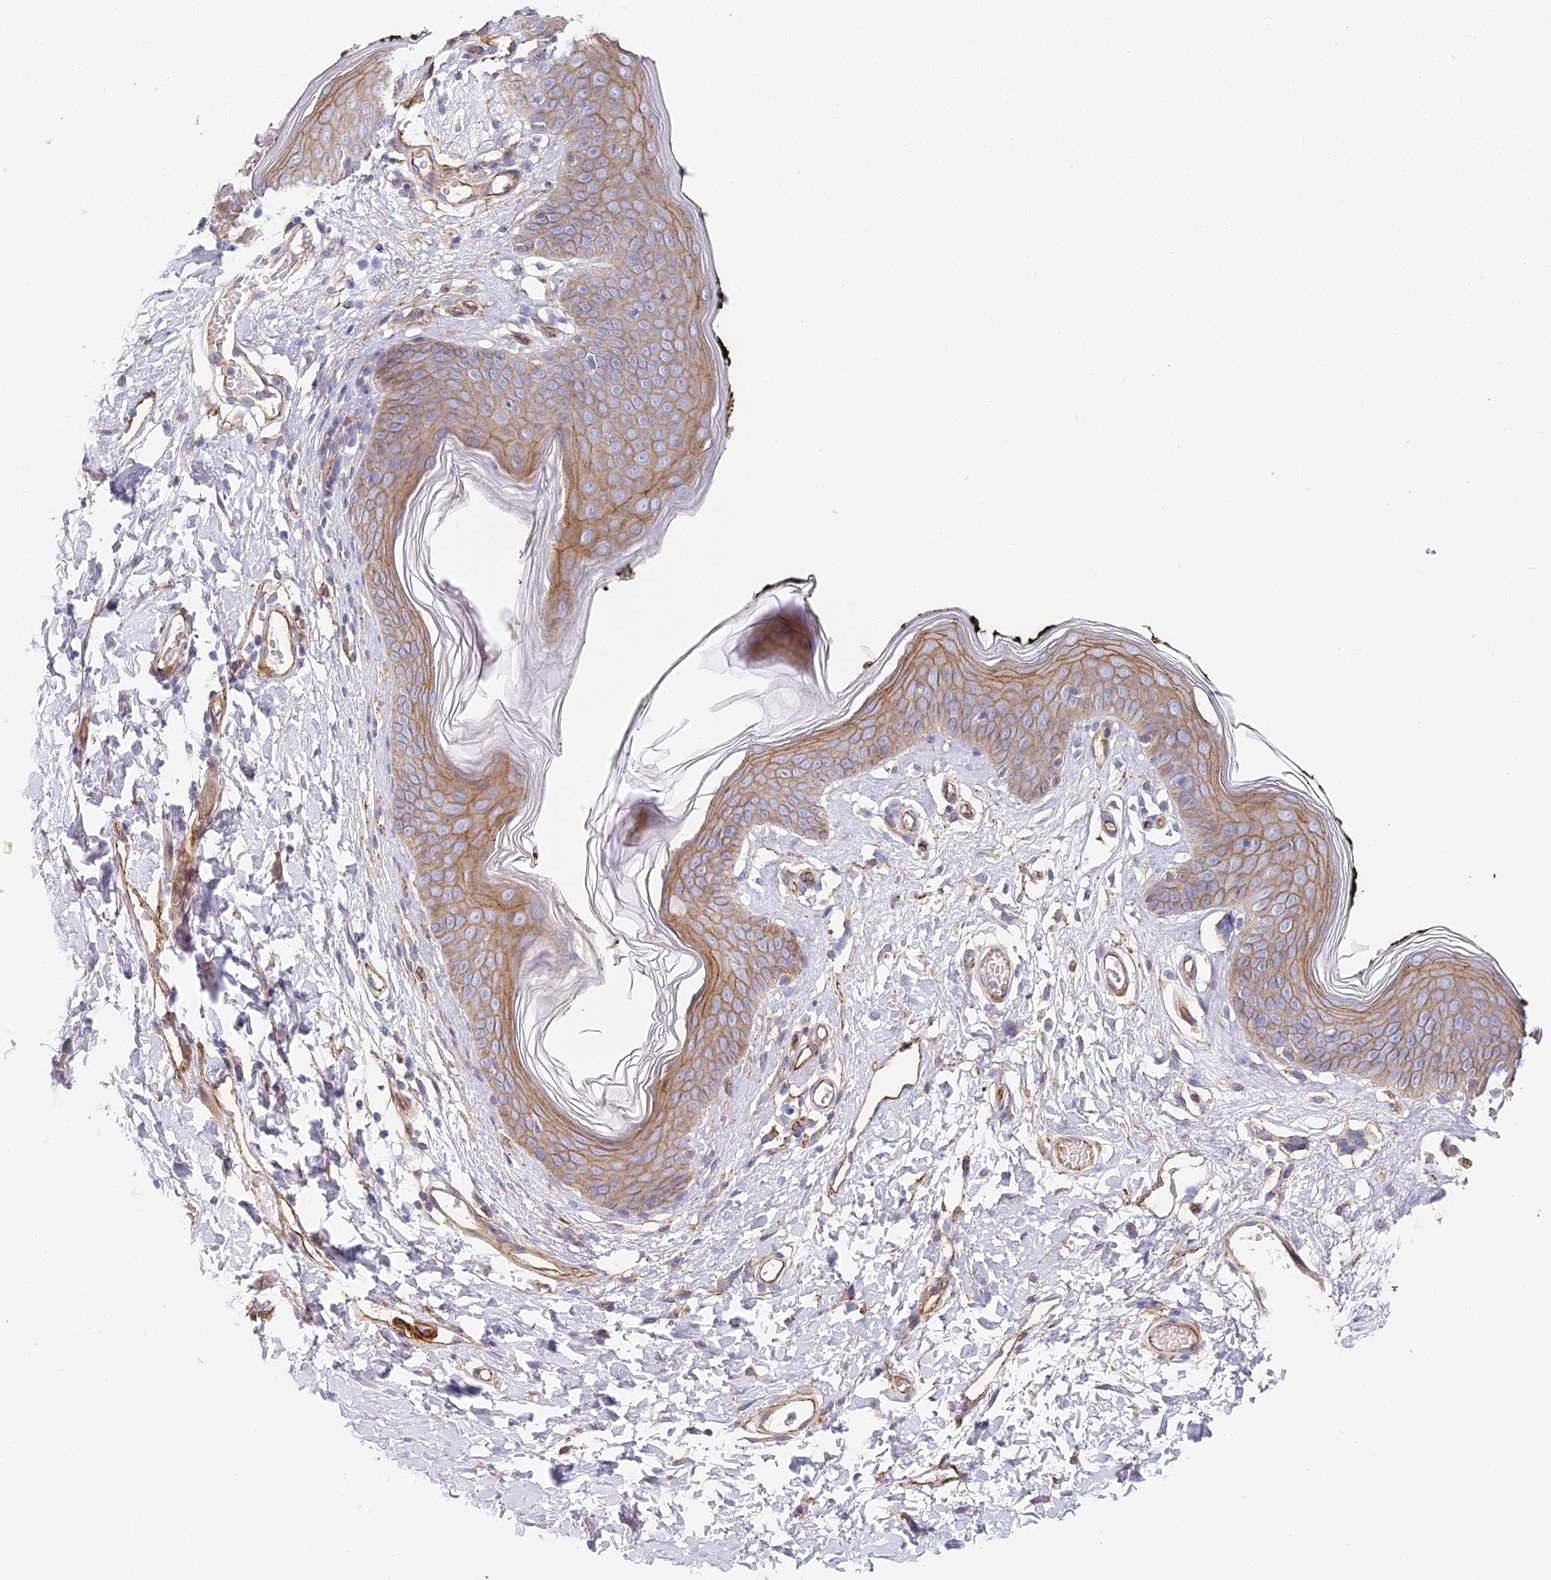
{"staining": {"intensity": "weak", "quantity": "25%-75%", "location": "cytoplasmic/membranous"}, "tissue": "skin", "cell_type": "Epidermal cells", "image_type": "normal", "snomed": [{"axis": "morphology", "description": "Normal tissue, NOS"}, {"axis": "morphology", "description": "Inflammation, NOS"}, {"axis": "topography", "description": "Vulva"}], "caption": "A low amount of weak cytoplasmic/membranous staining is seen in approximately 25%-75% of epidermal cells in normal skin.", "gene": "CCDC30", "patient": {"sex": "female", "age": 84}}